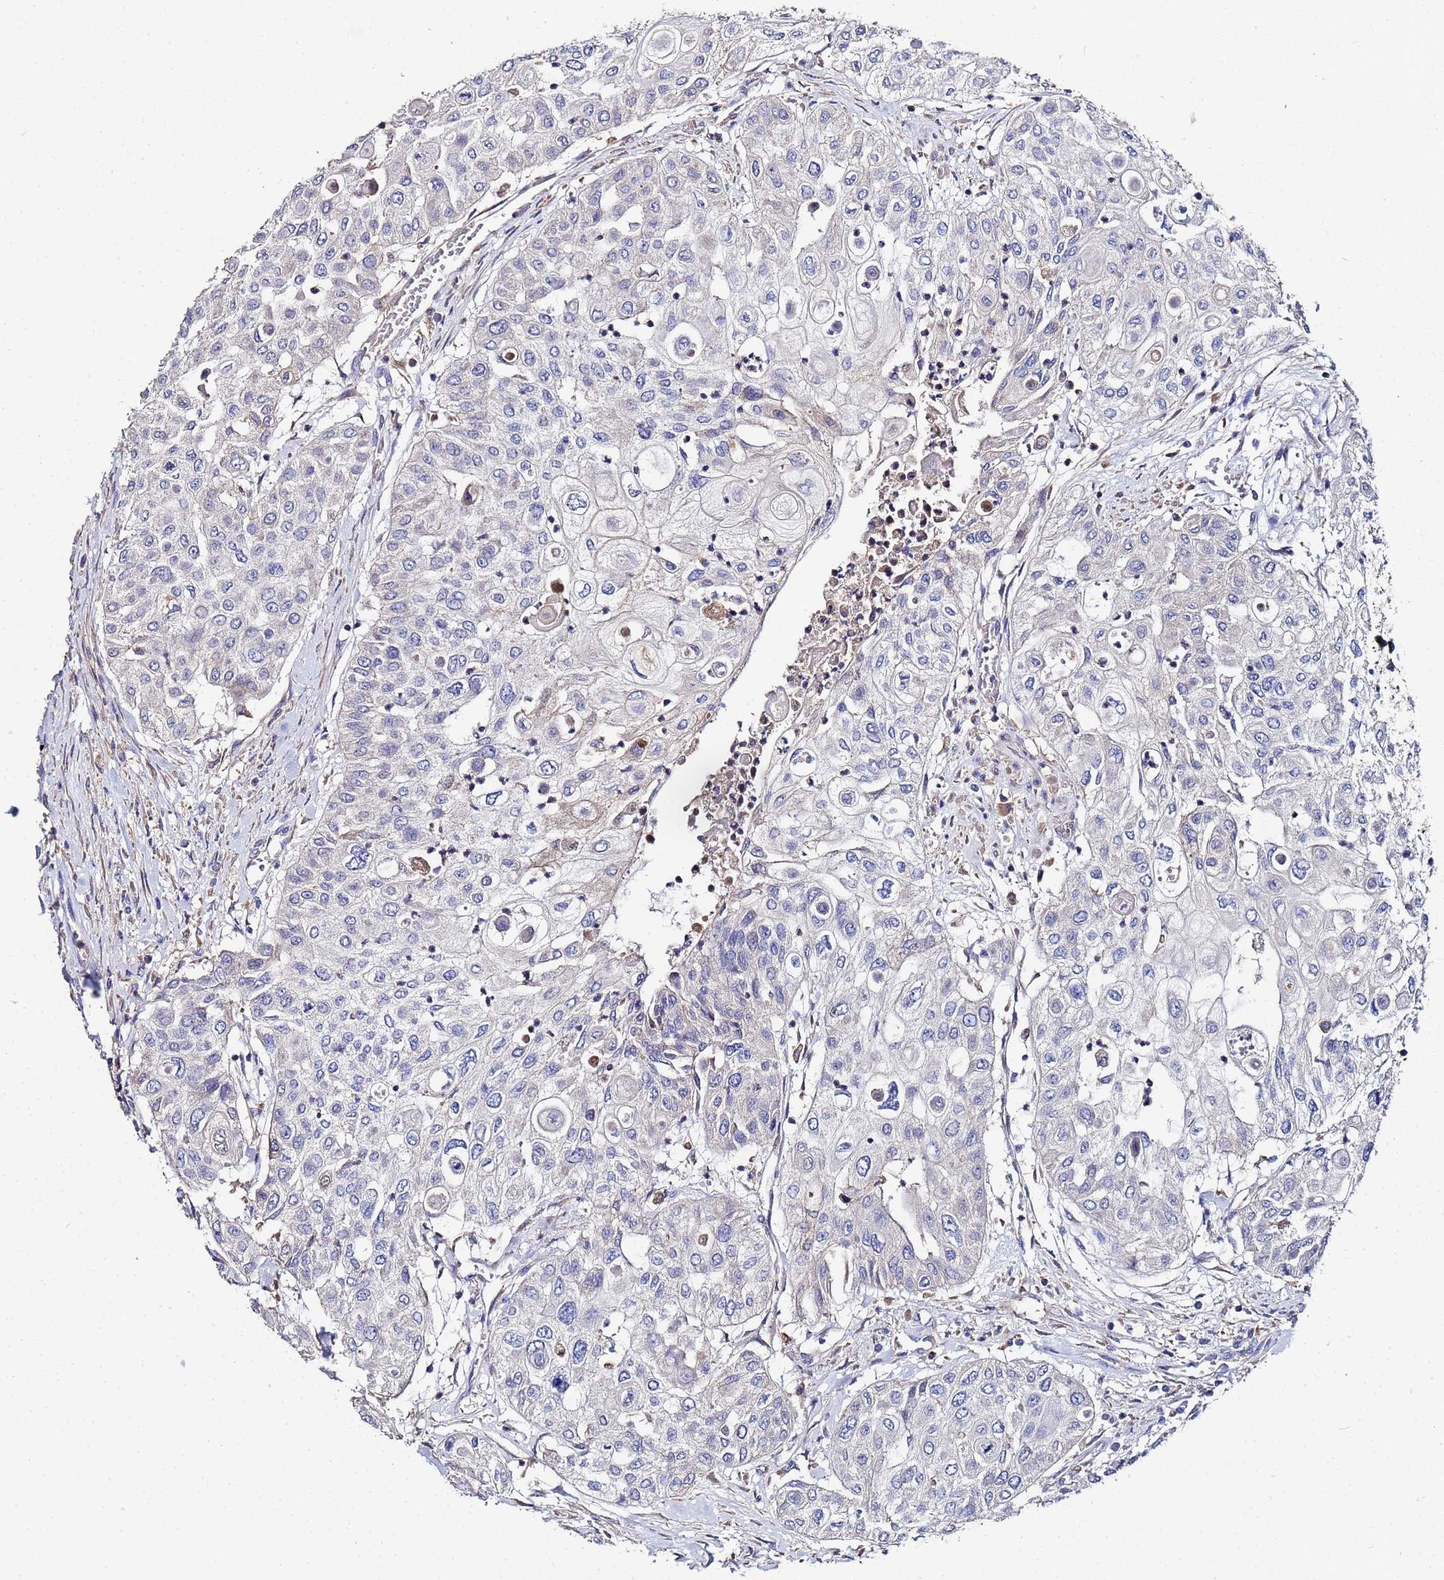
{"staining": {"intensity": "negative", "quantity": "none", "location": "none"}, "tissue": "urothelial cancer", "cell_type": "Tumor cells", "image_type": "cancer", "snomed": [{"axis": "morphology", "description": "Urothelial carcinoma, High grade"}, {"axis": "topography", "description": "Urinary bladder"}], "caption": "Immunohistochemistry (IHC) micrograph of neoplastic tissue: urothelial carcinoma (high-grade) stained with DAB (3,3'-diaminobenzidine) displays no significant protein positivity in tumor cells.", "gene": "TCP10L", "patient": {"sex": "female", "age": 79}}